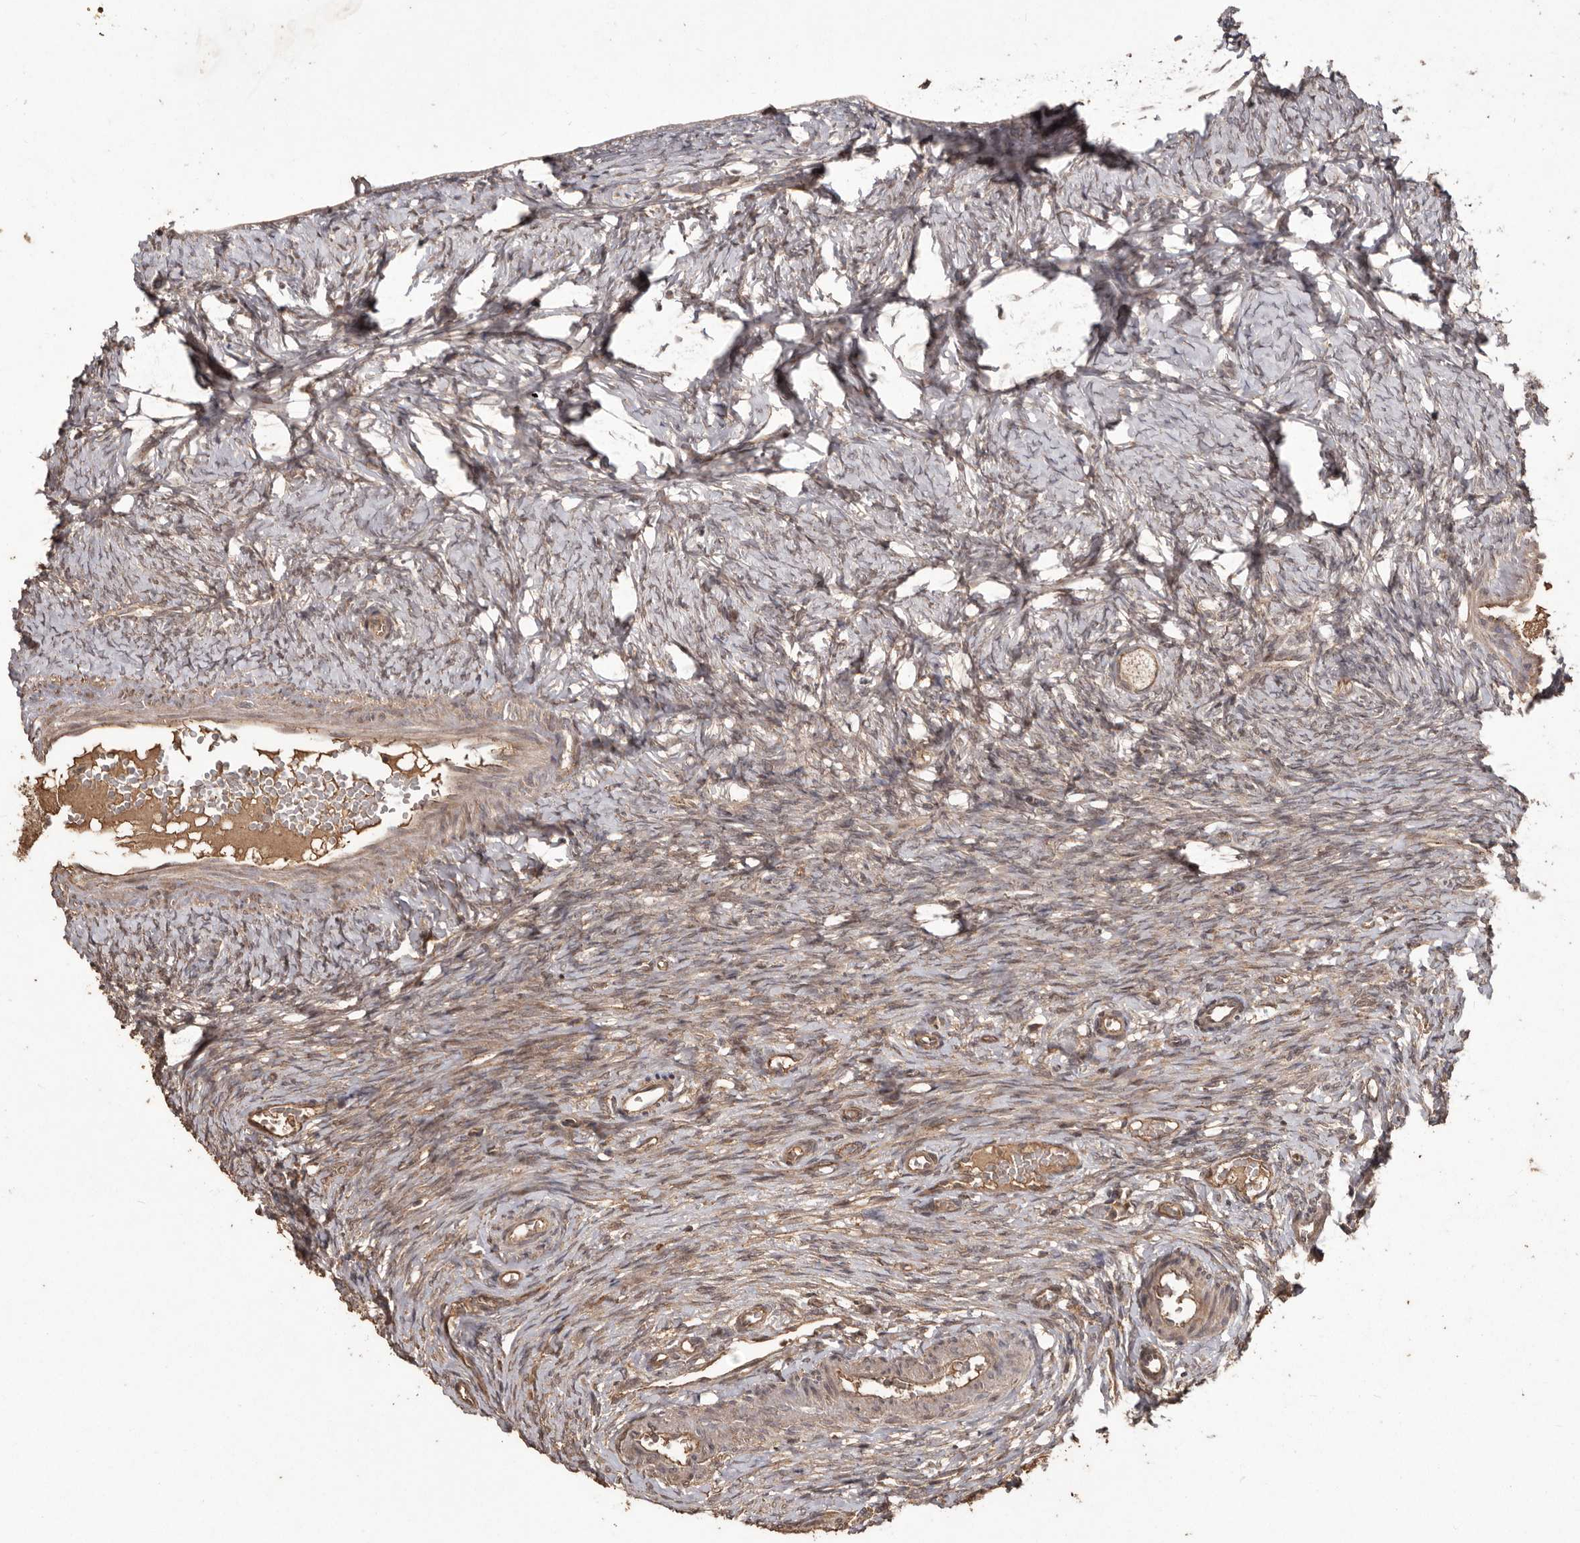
{"staining": {"intensity": "weak", "quantity": "25%-75%", "location": "nuclear"}, "tissue": "ovary", "cell_type": "Ovarian stroma cells", "image_type": "normal", "snomed": [{"axis": "morphology", "description": "Adenocarcinoma, NOS"}, {"axis": "topography", "description": "Endometrium"}], "caption": "Protein expression analysis of benign ovary shows weak nuclear staining in about 25%-75% of ovarian stroma cells.", "gene": "NUP43", "patient": {"sex": "female", "age": 32}}